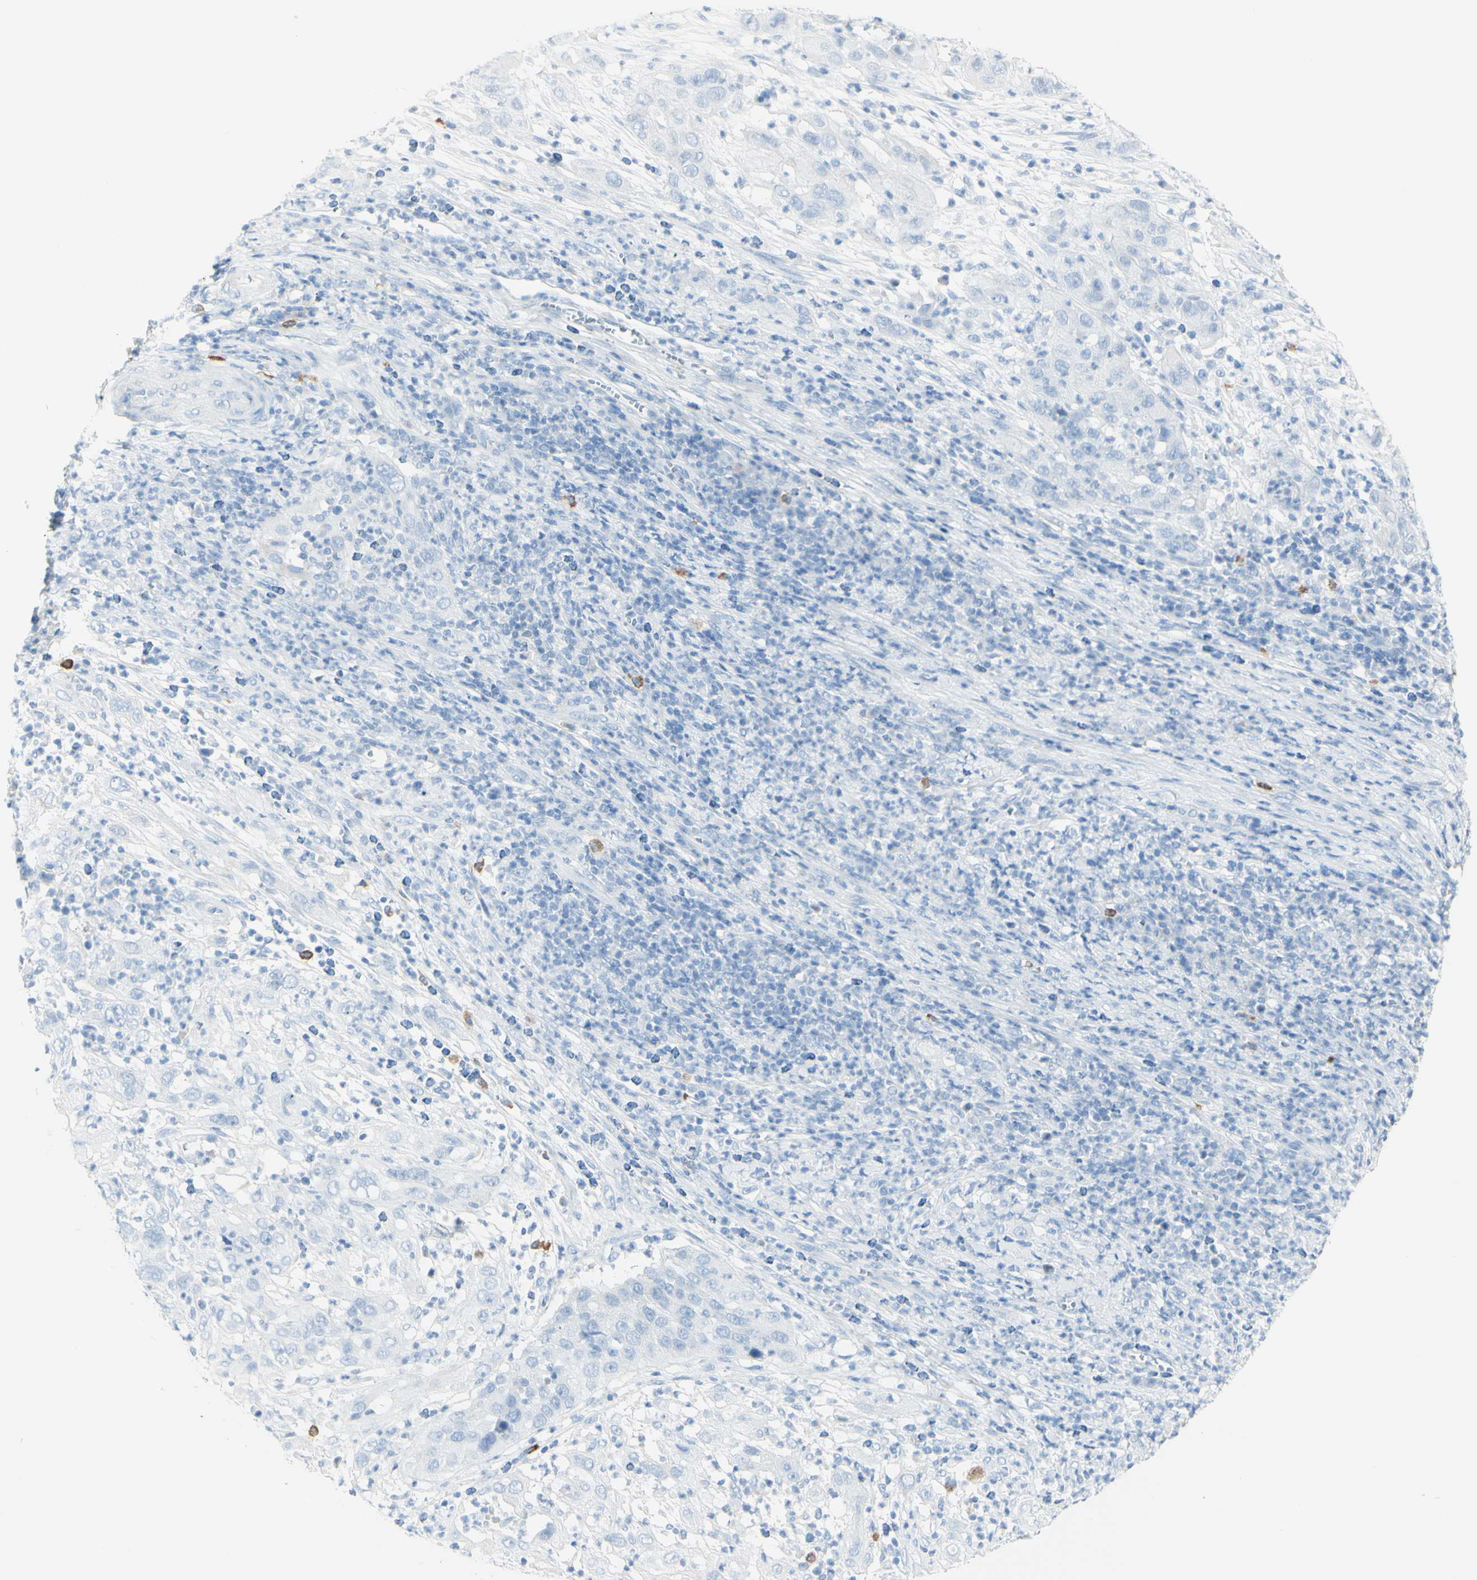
{"staining": {"intensity": "negative", "quantity": "none", "location": "none"}, "tissue": "cervical cancer", "cell_type": "Tumor cells", "image_type": "cancer", "snomed": [{"axis": "morphology", "description": "Squamous cell carcinoma, NOS"}, {"axis": "topography", "description": "Cervix"}], "caption": "This is an immunohistochemistry photomicrograph of squamous cell carcinoma (cervical). There is no staining in tumor cells.", "gene": "LETM1", "patient": {"sex": "female", "age": 32}}